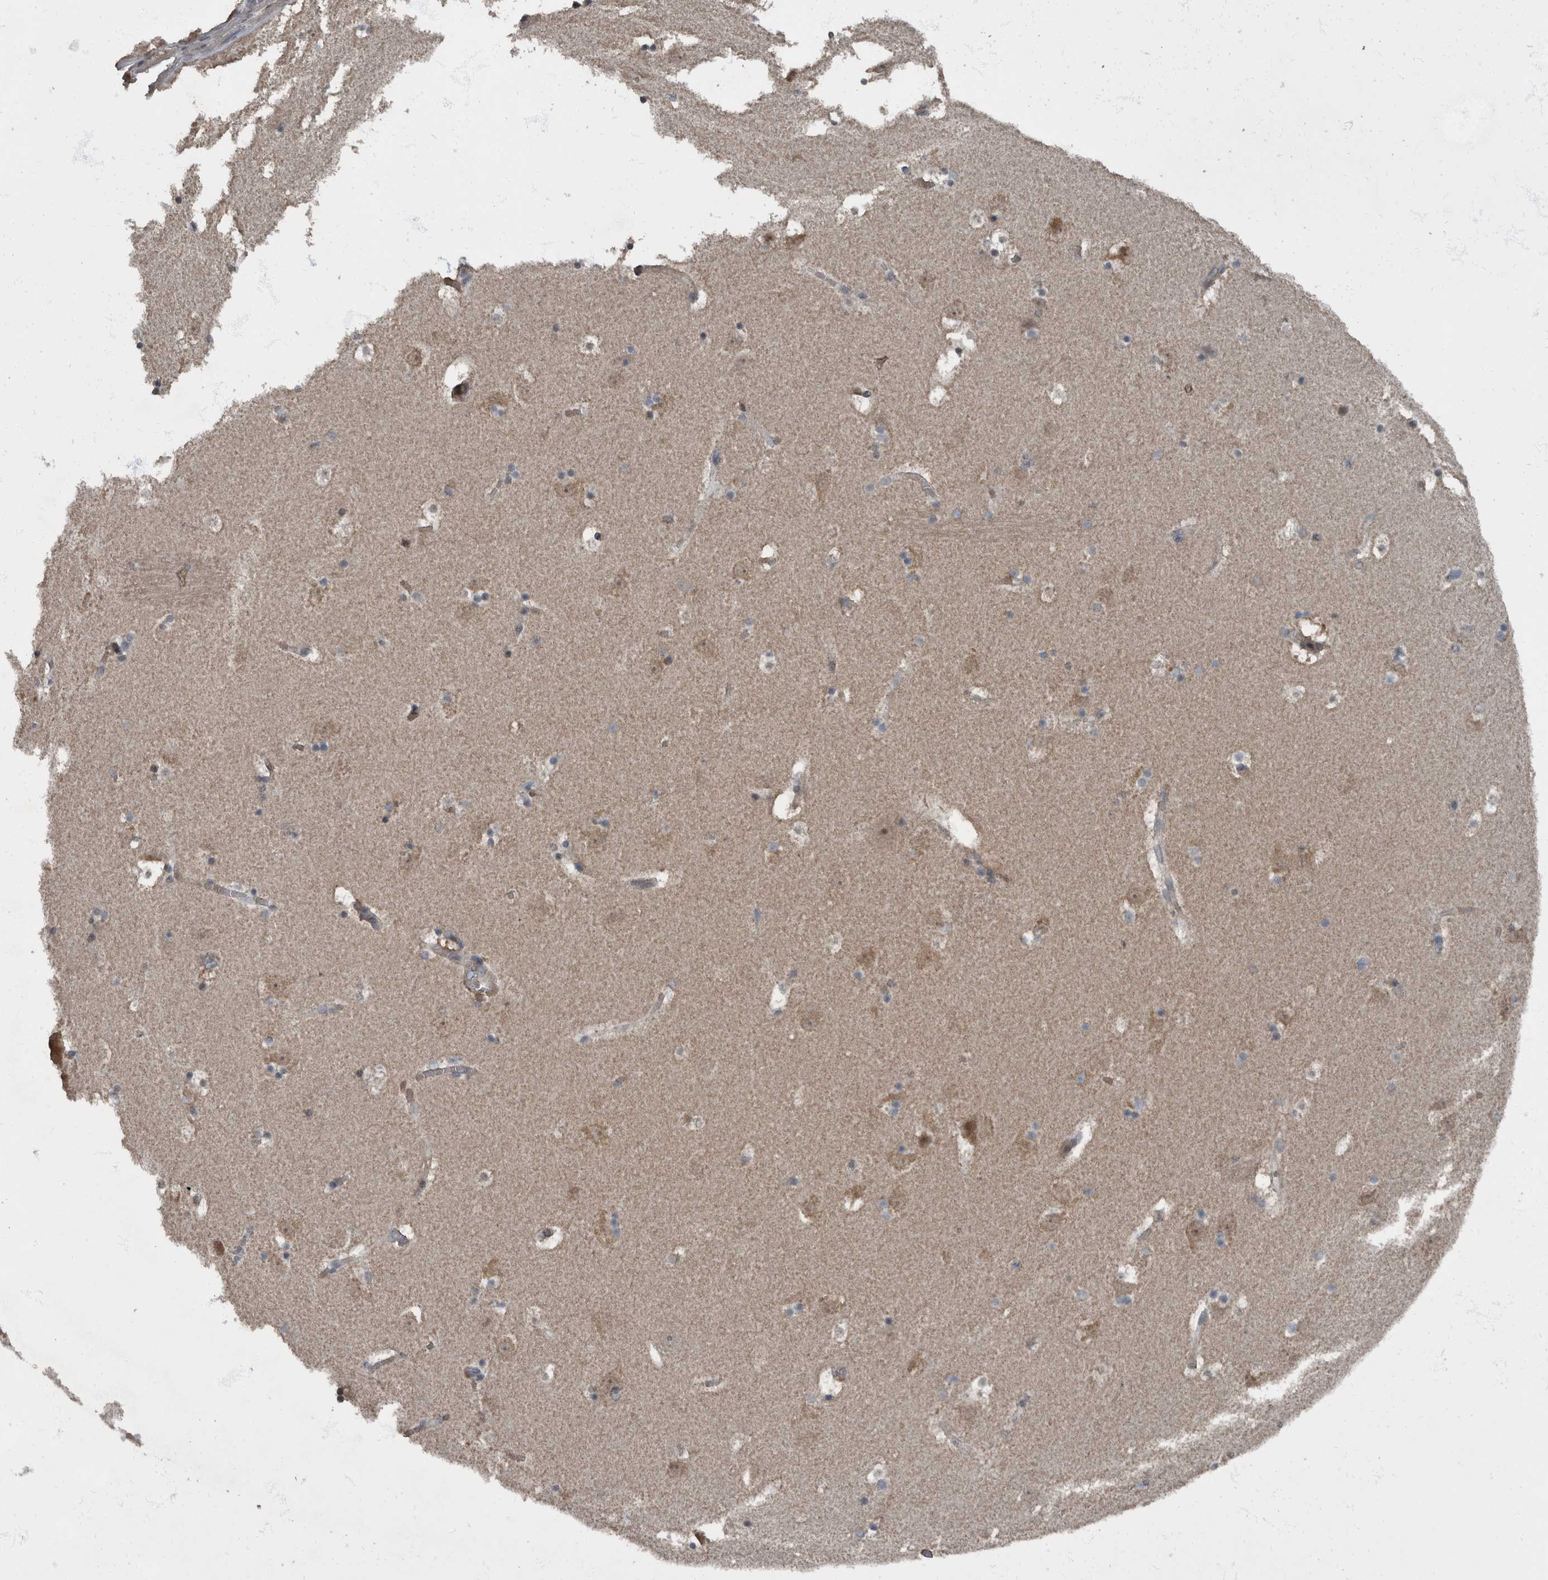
{"staining": {"intensity": "negative", "quantity": "none", "location": "none"}, "tissue": "caudate", "cell_type": "Glial cells", "image_type": "normal", "snomed": [{"axis": "morphology", "description": "Normal tissue, NOS"}, {"axis": "topography", "description": "Lateral ventricle wall"}], "caption": "Benign caudate was stained to show a protein in brown. There is no significant expression in glial cells. (DAB IHC with hematoxylin counter stain).", "gene": "RABGGTB", "patient": {"sex": "male", "age": 45}}